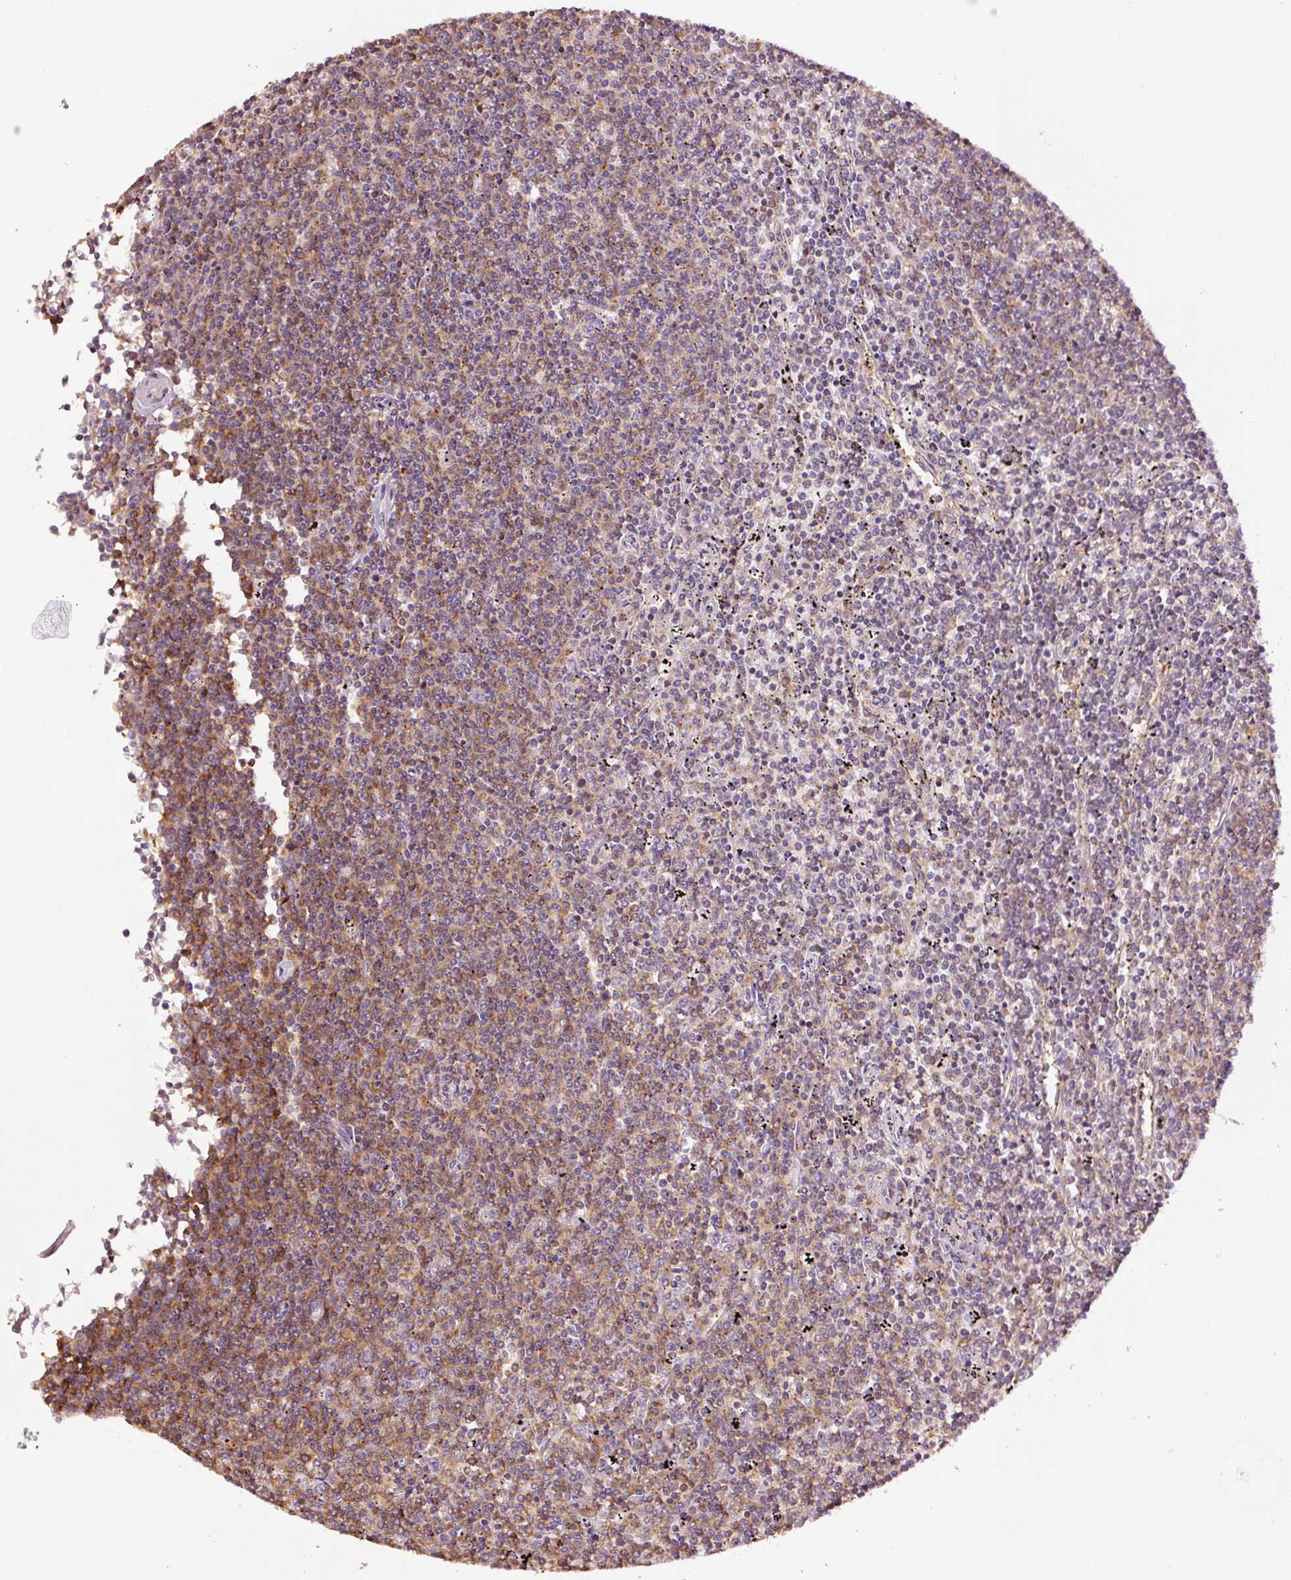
{"staining": {"intensity": "moderate", "quantity": "25%-75%", "location": "cytoplasmic/membranous"}, "tissue": "lymphoma", "cell_type": "Tumor cells", "image_type": "cancer", "snomed": [{"axis": "morphology", "description": "Malignant lymphoma, non-Hodgkin's type, Low grade"}, {"axis": "topography", "description": "Spleen"}], "caption": "Lymphoma stained for a protein shows moderate cytoplasmic/membranous positivity in tumor cells. Nuclei are stained in blue.", "gene": "METAP1", "patient": {"sex": "female", "age": 50}}